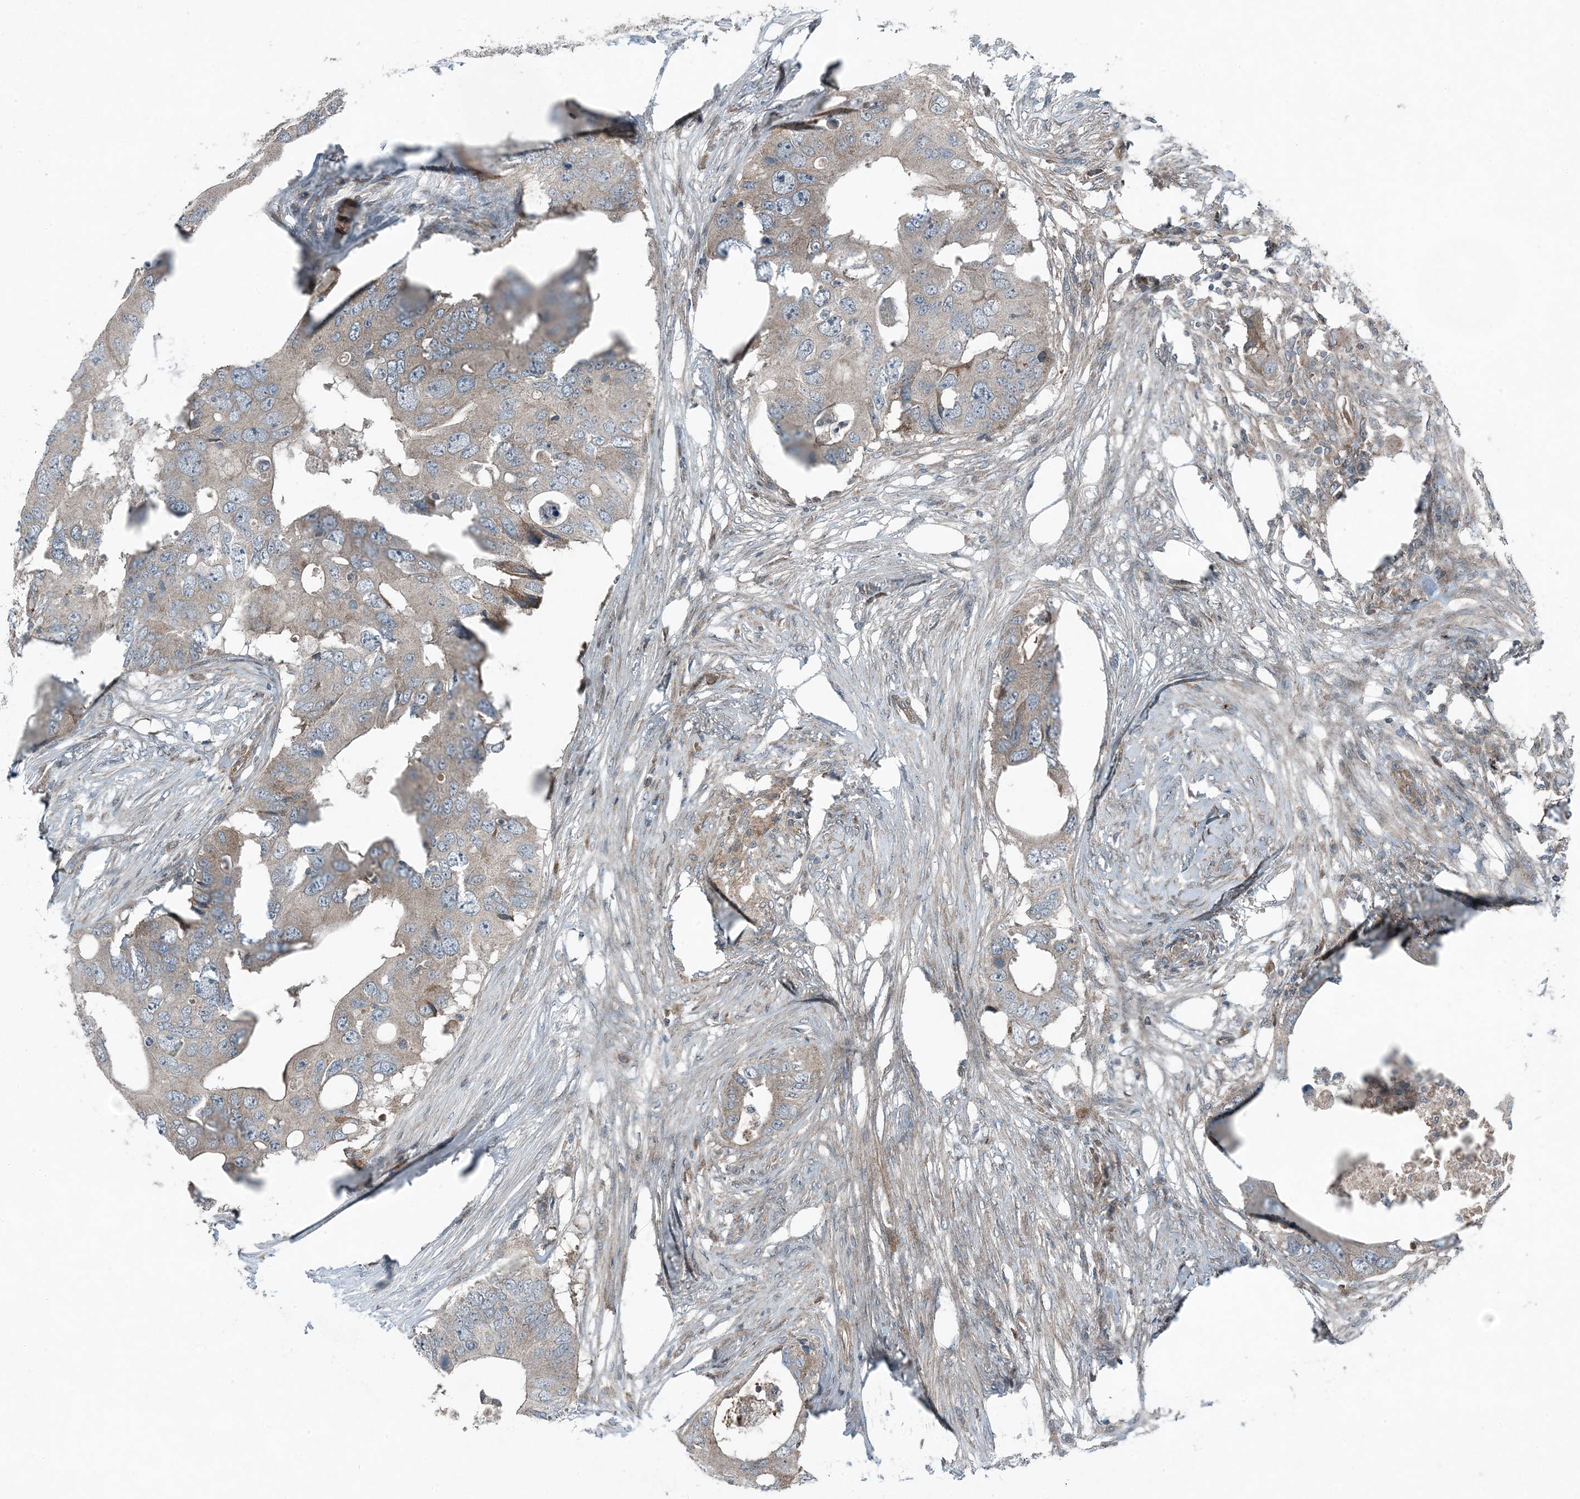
{"staining": {"intensity": "weak", "quantity": "25%-75%", "location": "cytoplasmic/membranous"}, "tissue": "colorectal cancer", "cell_type": "Tumor cells", "image_type": "cancer", "snomed": [{"axis": "morphology", "description": "Adenocarcinoma, NOS"}, {"axis": "topography", "description": "Colon"}], "caption": "The photomicrograph exhibits immunohistochemical staining of colorectal adenocarcinoma. There is weak cytoplasmic/membranous staining is appreciated in about 25%-75% of tumor cells. The protein is shown in brown color, while the nuclei are stained blue.", "gene": "APOM", "patient": {"sex": "male", "age": 71}}